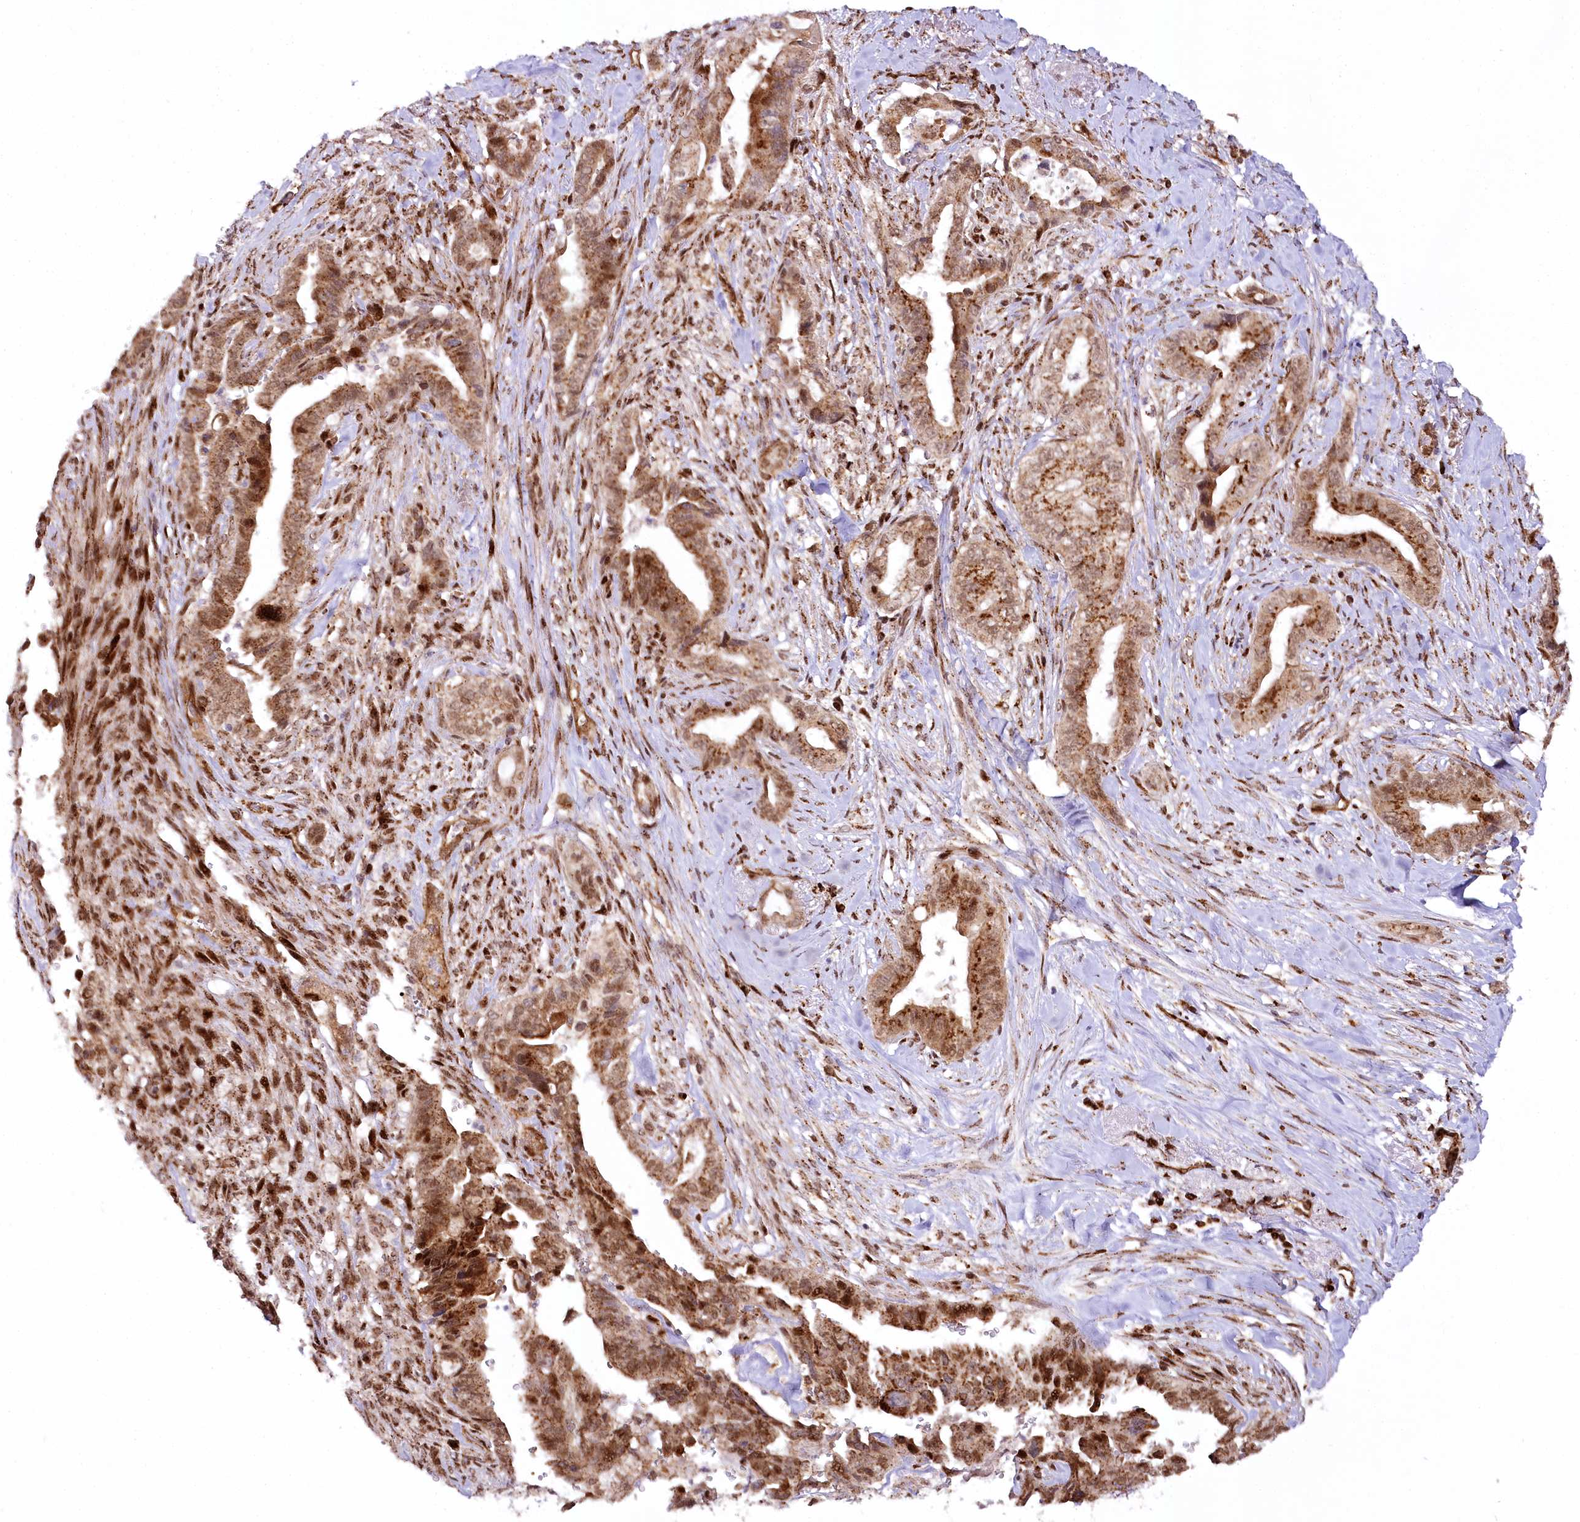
{"staining": {"intensity": "strong", "quantity": "25%-75%", "location": "cytoplasmic/membranous,nuclear"}, "tissue": "pancreatic cancer", "cell_type": "Tumor cells", "image_type": "cancer", "snomed": [{"axis": "morphology", "description": "Adenocarcinoma, NOS"}, {"axis": "topography", "description": "Pancreas"}], "caption": "Strong cytoplasmic/membranous and nuclear protein expression is seen in about 25%-75% of tumor cells in pancreatic adenocarcinoma. Using DAB (brown) and hematoxylin (blue) stains, captured at high magnification using brightfield microscopy.", "gene": "COPG1", "patient": {"sex": "male", "age": 70}}